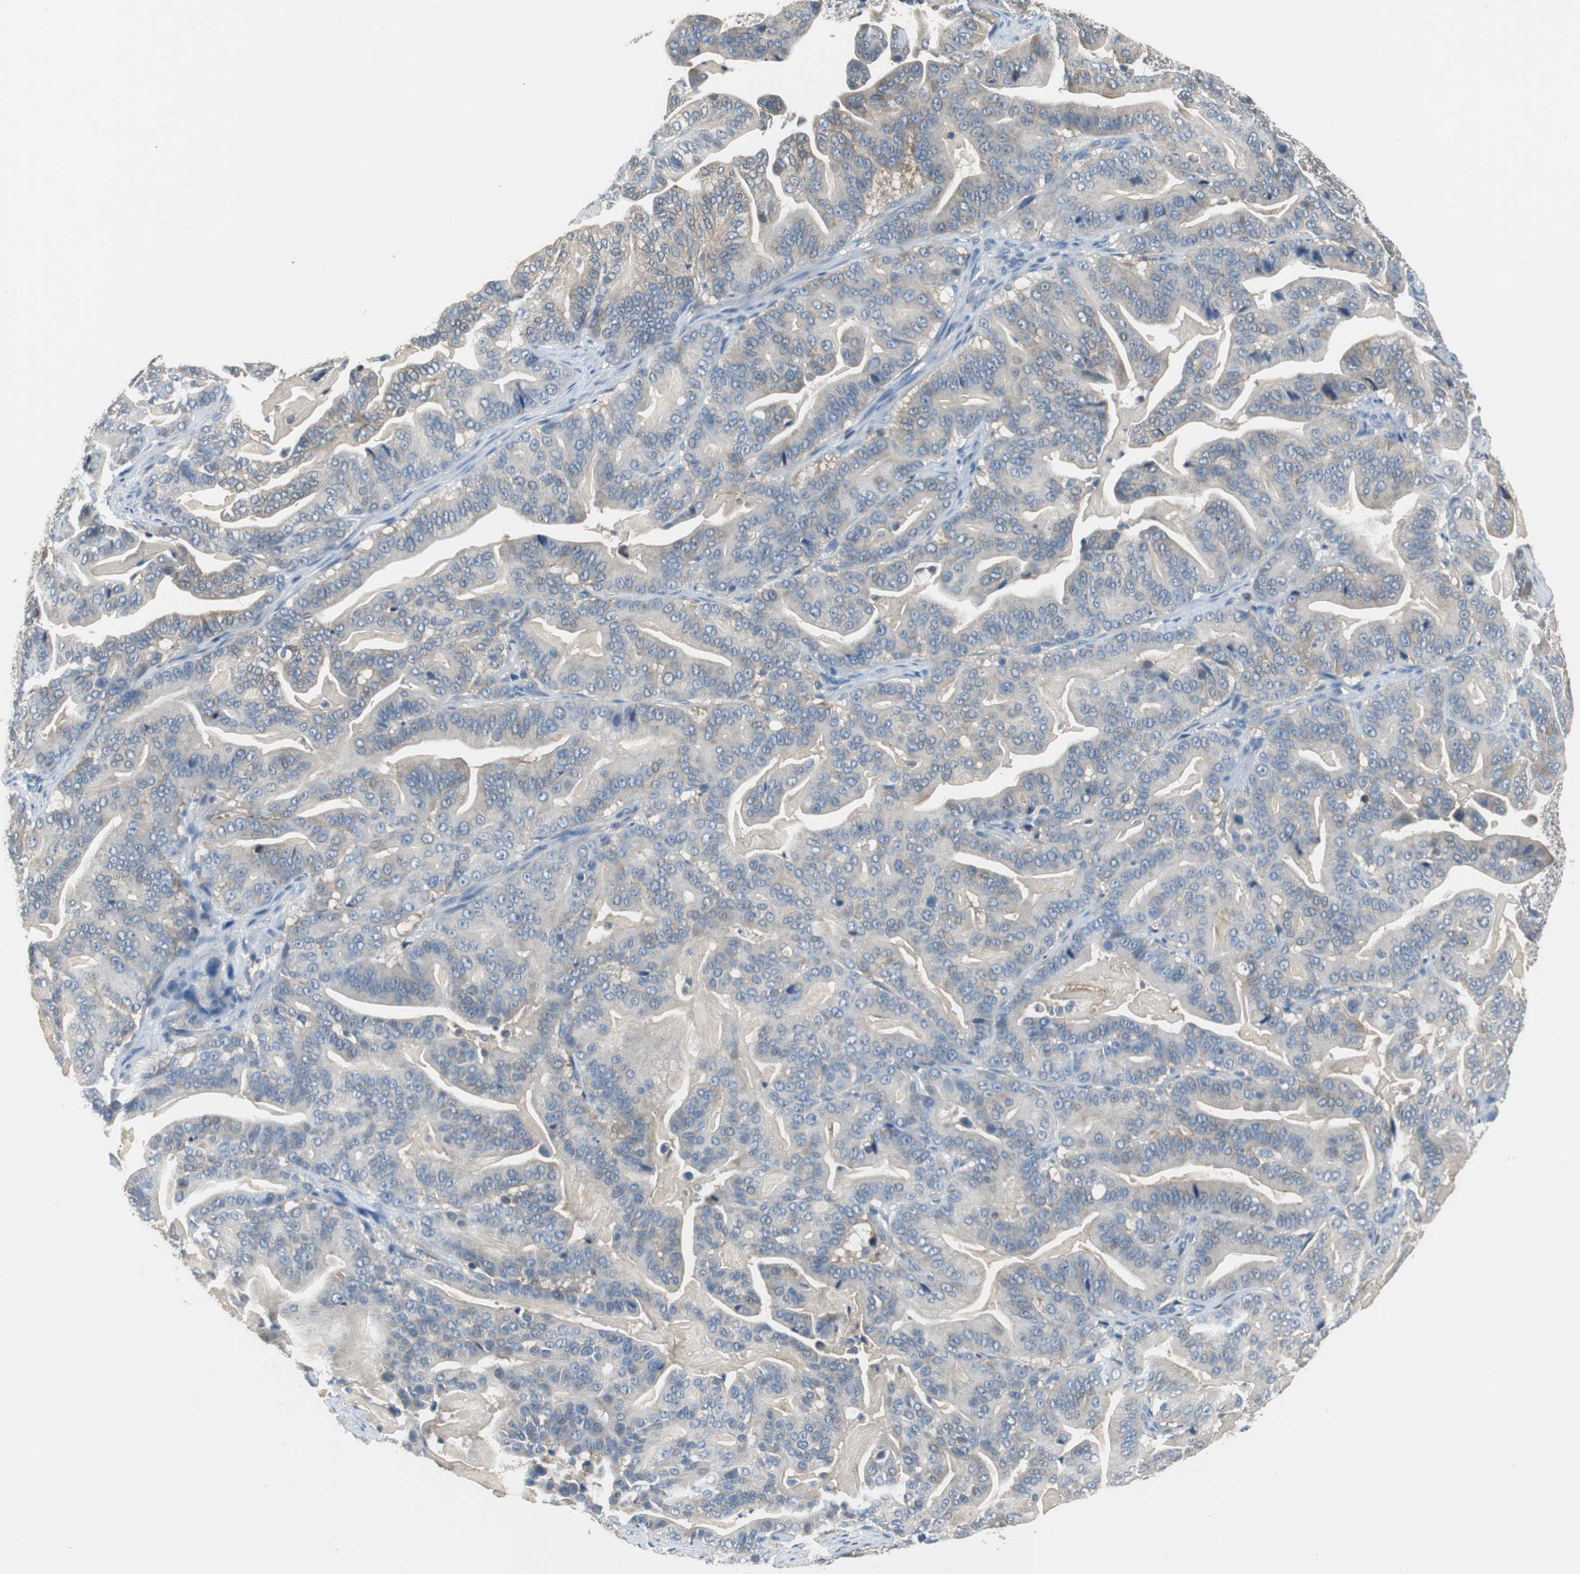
{"staining": {"intensity": "weak", "quantity": "25%-75%", "location": "cytoplasmic/membranous"}, "tissue": "pancreatic cancer", "cell_type": "Tumor cells", "image_type": "cancer", "snomed": [{"axis": "morphology", "description": "Adenocarcinoma, NOS"}, {"axis": "topography", "description": "Pancreas"}], "caption": "Pancreatic cancer (adenocarcinoma) stained with a brown dye exhibits weak cytoplasmic/membranous positive expression in approximately 25%-75% of tumor cells.", "gene": "PRKCA", "patient": {"sex": "male", "age": 63}}